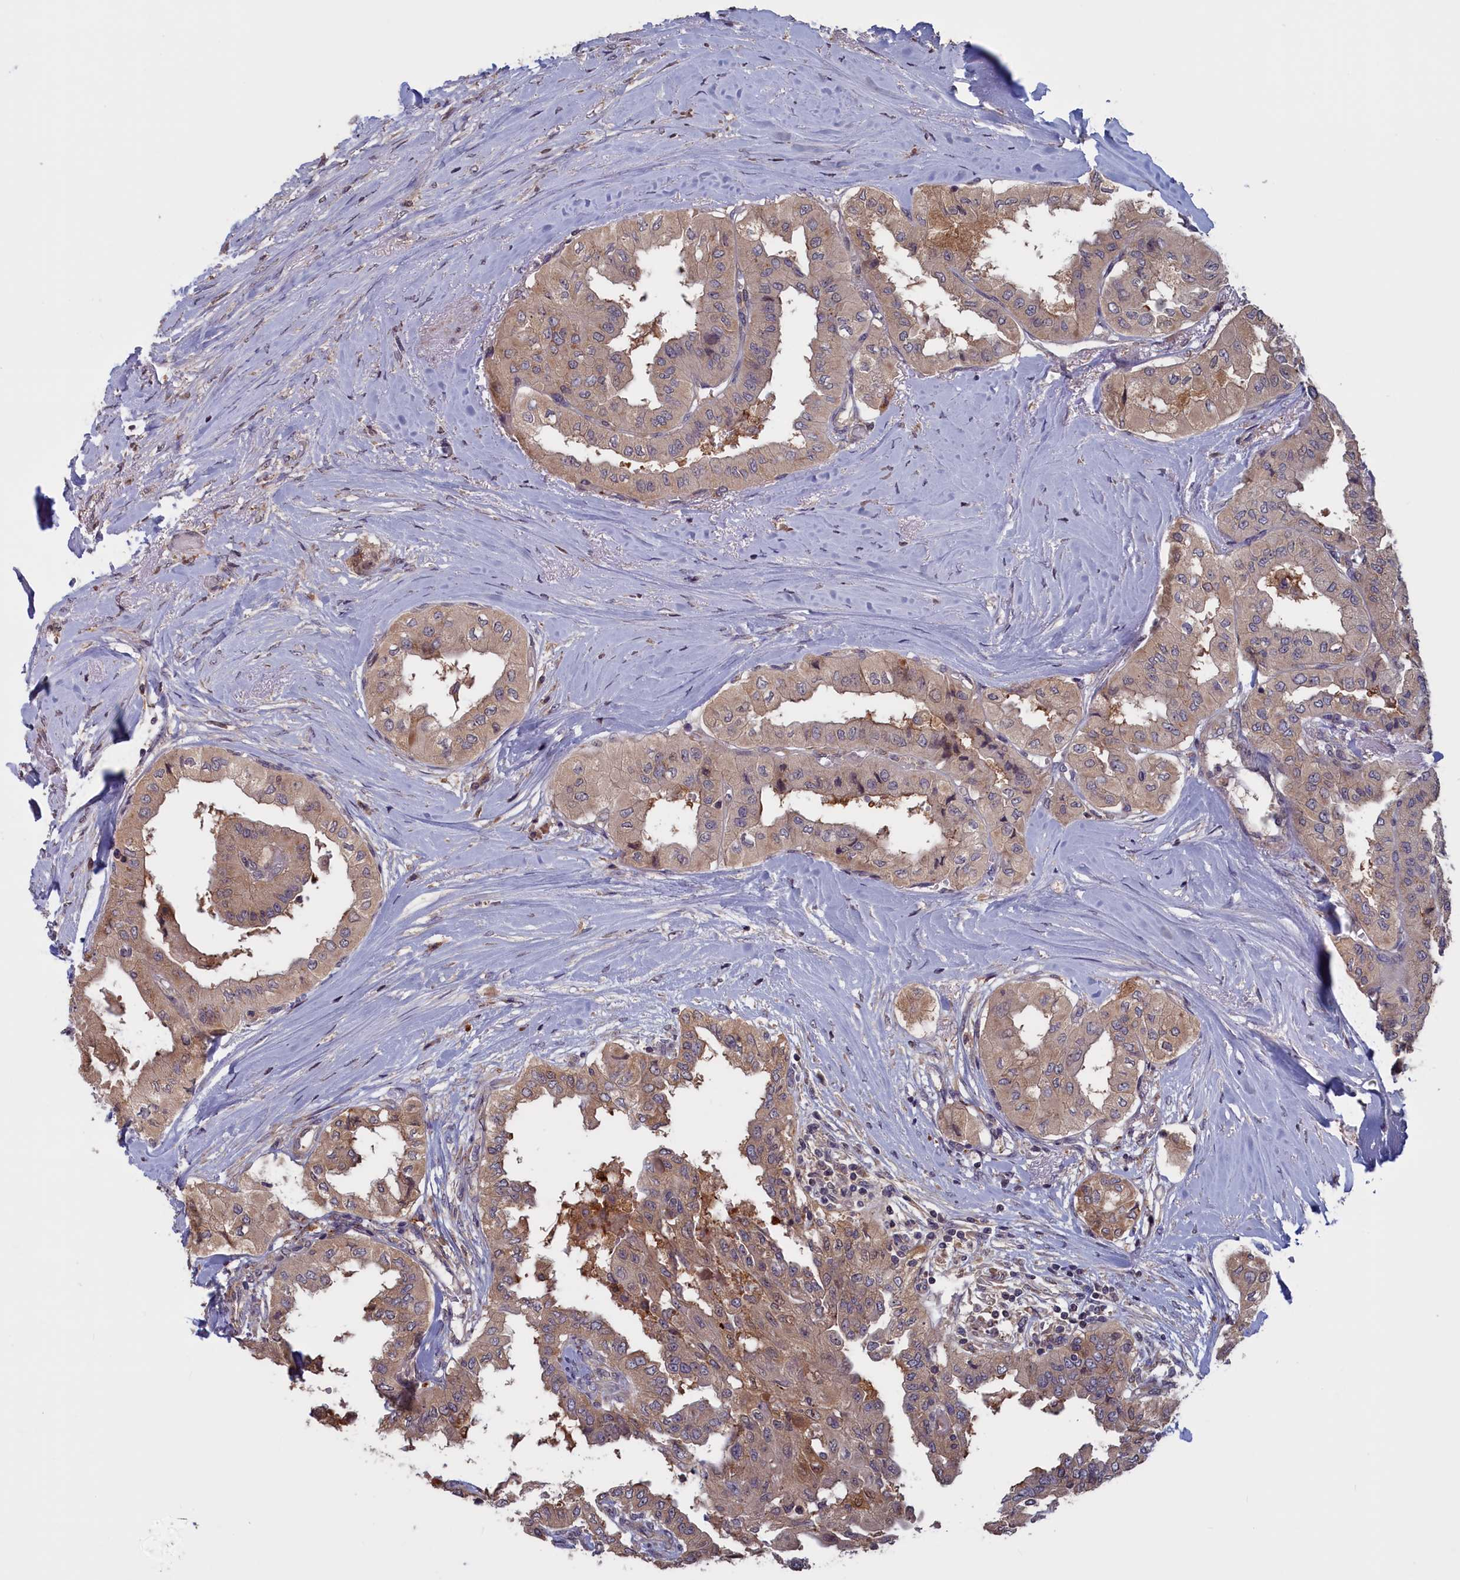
{"staining": {"intensity": "weak", "quantity": ">75%", "location": "cytoplasmic/membranous"}, "tissue": "thyroid cancer", "cell_type": "Tumor cells", "image_type": "cancer", "snomed": [{"axis": "morphology", "description": "Papillary adenocarcinoma, NOS"}, {"axis": "topography", "description": "Thyroid gland"}], "caption": "Immunohistochemical staining of papillary adenocarcinoma (thyroid) demonstrates low levels of weak cytoplasmic/membranous protein expression in about >75% of tumor cells.", "gene": "CACTIN", "patient": {"sex": "female", "age": 59}}